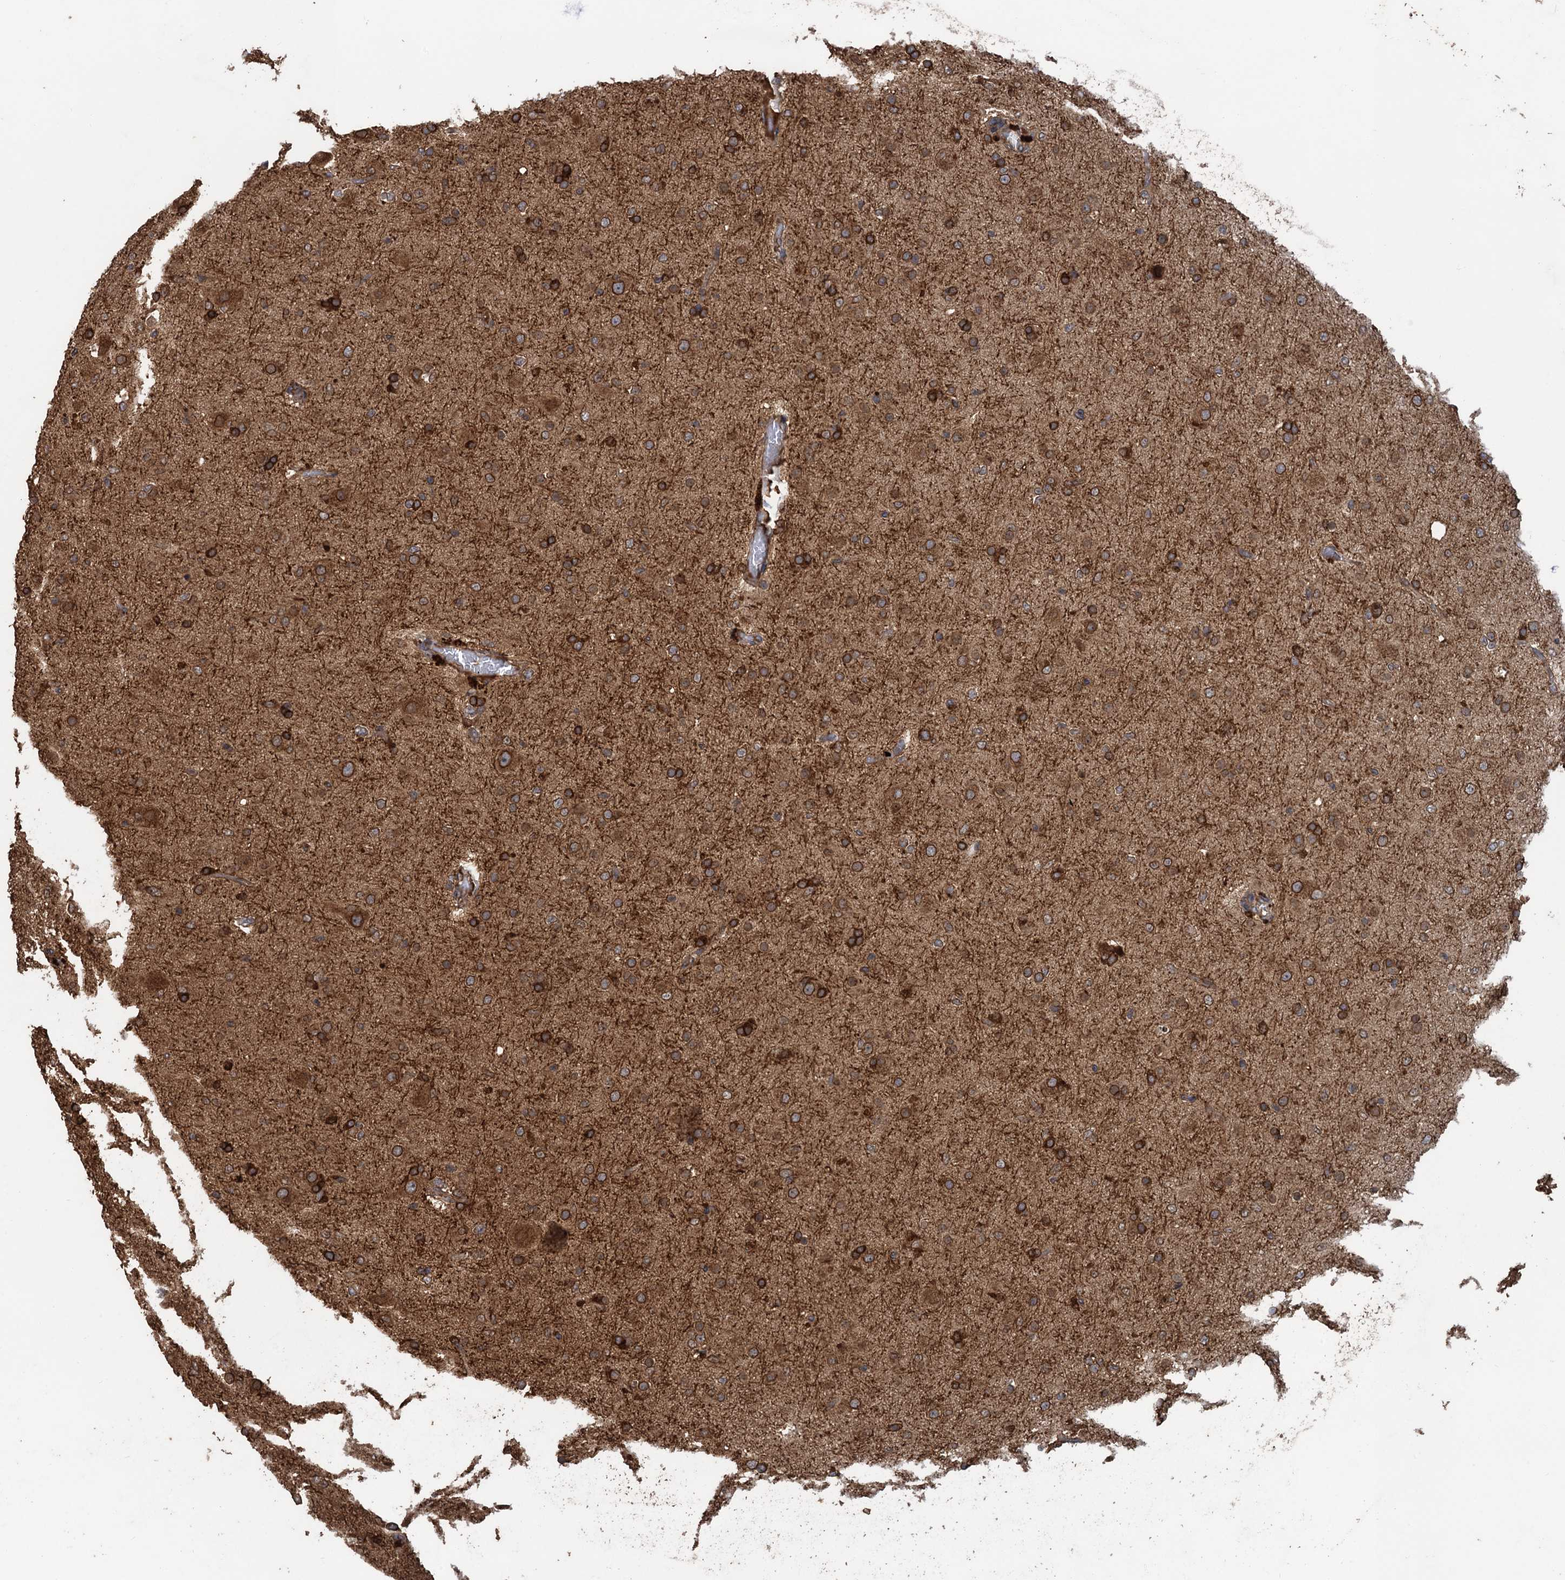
{"staining": {"intensity": "strong", "quantity": ">75%", "location": "cytoplasmic/membranous"}, "tissue": "glioma", "cell_type": "Tumor cells", "image_type": "cancer", "snomed": [{"axis": "morphology", "description": "Glioma, malignant, Low grade"}, {"axis": "topography", "description": "Brain"}], "caption": "Immunohistochemical staining of malignant glioma (low-grade) shows high levels of strong cytoplasmic/membranous protein expression in about >75% of tumor cells.", "gene": "GLE1", "patient": {"sex": "male", "age": 65}}